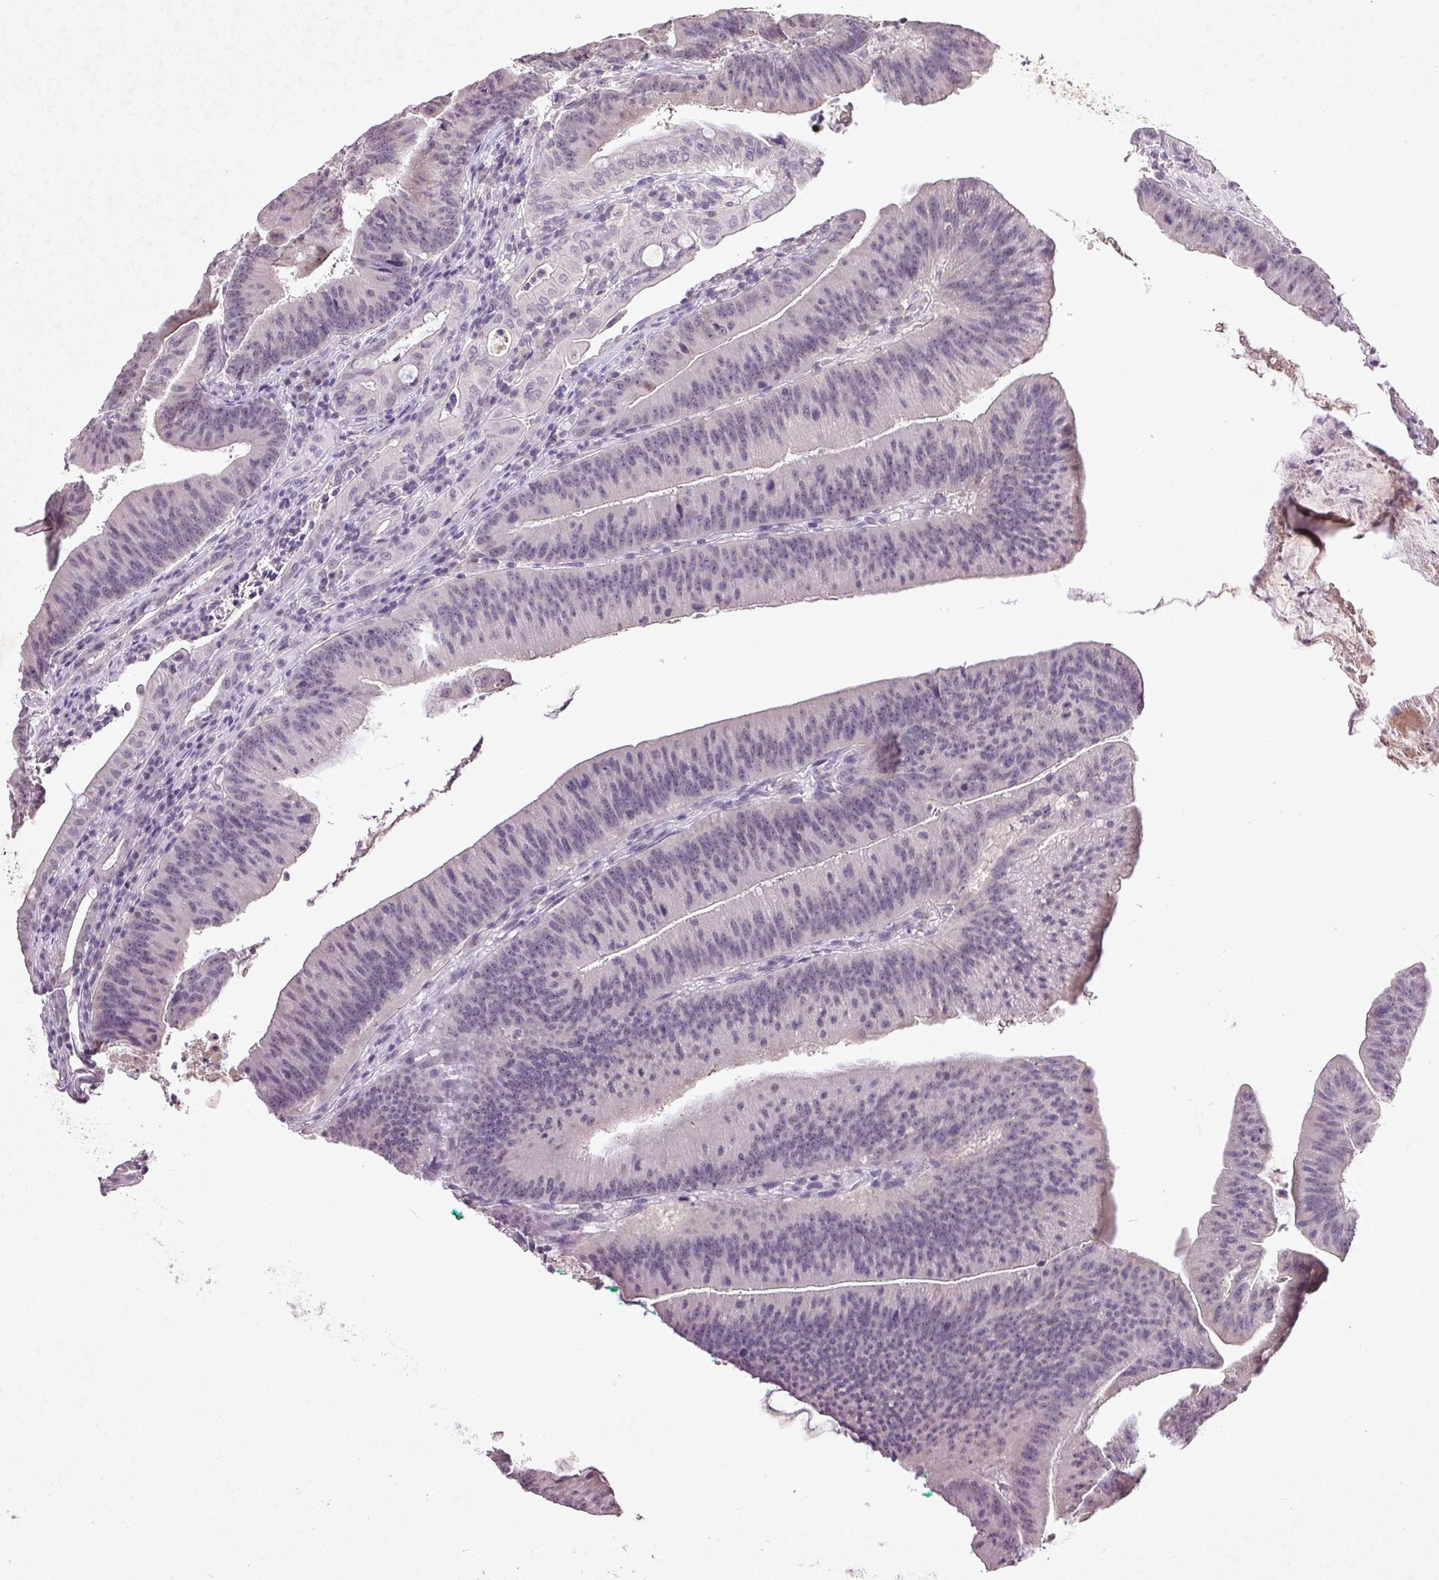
{"staining": {"intensity": "negative", "quantity": "none", "location": "none"}, "tissue": "colorectal cancer", "cell_type": "Tumor cells", "image_type": "cancer", "snomed": [{"axis": "morphology", "description": "Adenocarcinoma, NOS"}, {"axis": "topography", "description": "Colon"}], "caption": "Tumor cells show no significant protein positivity in colorectal cancer.", "gene": "FAM168B", "patient": {"sex": "female", "age": 78}}